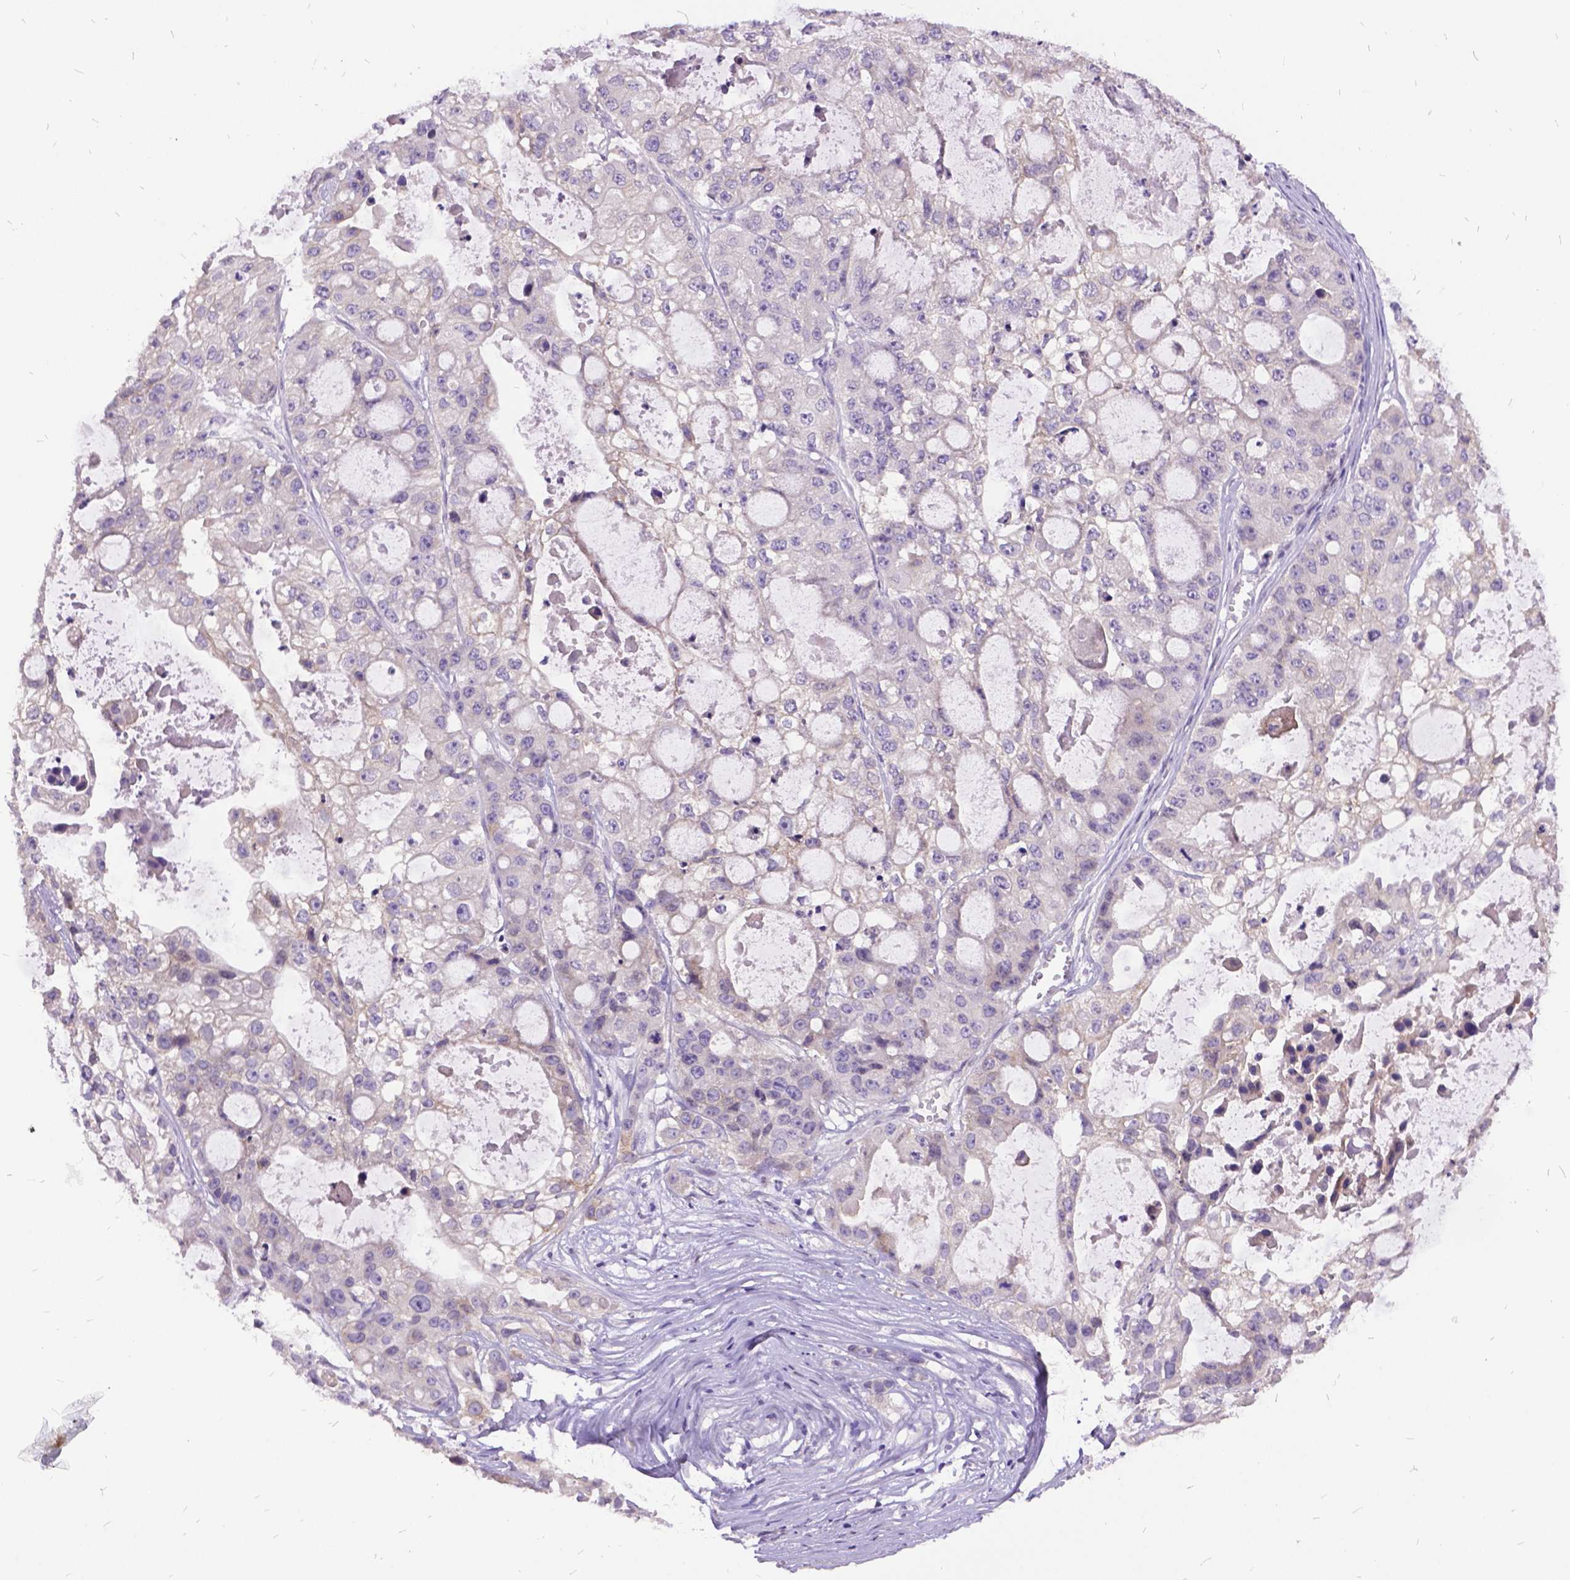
{"staining": {"intensity": "negative", "quantity": "none", "location": "none"}, "tissue": "ovarian cancer", "cell_type": "Tumor cells", "image_type": "cancer", "snomed": [{"axis": "morphology", "description": "Cystadenocarcinoma, serous, NOS"}, {"axis": "topography", "description": "Ovary"}], "caption": "An immunohistochemistry histopathology image of serous cystadenocarcinoma (ovarian) is shown. There is no staining in tumor cells of serous cystadenocarcinoma (ovarian). (Stains: DAB (3,3'-diaminobenzidine) IHC with hematoxylin counter stain, Microscopy: brightfield microscopy at high magnification).", "gene": "ITGB6", "patient": {"sex": "female", "age": 56}}